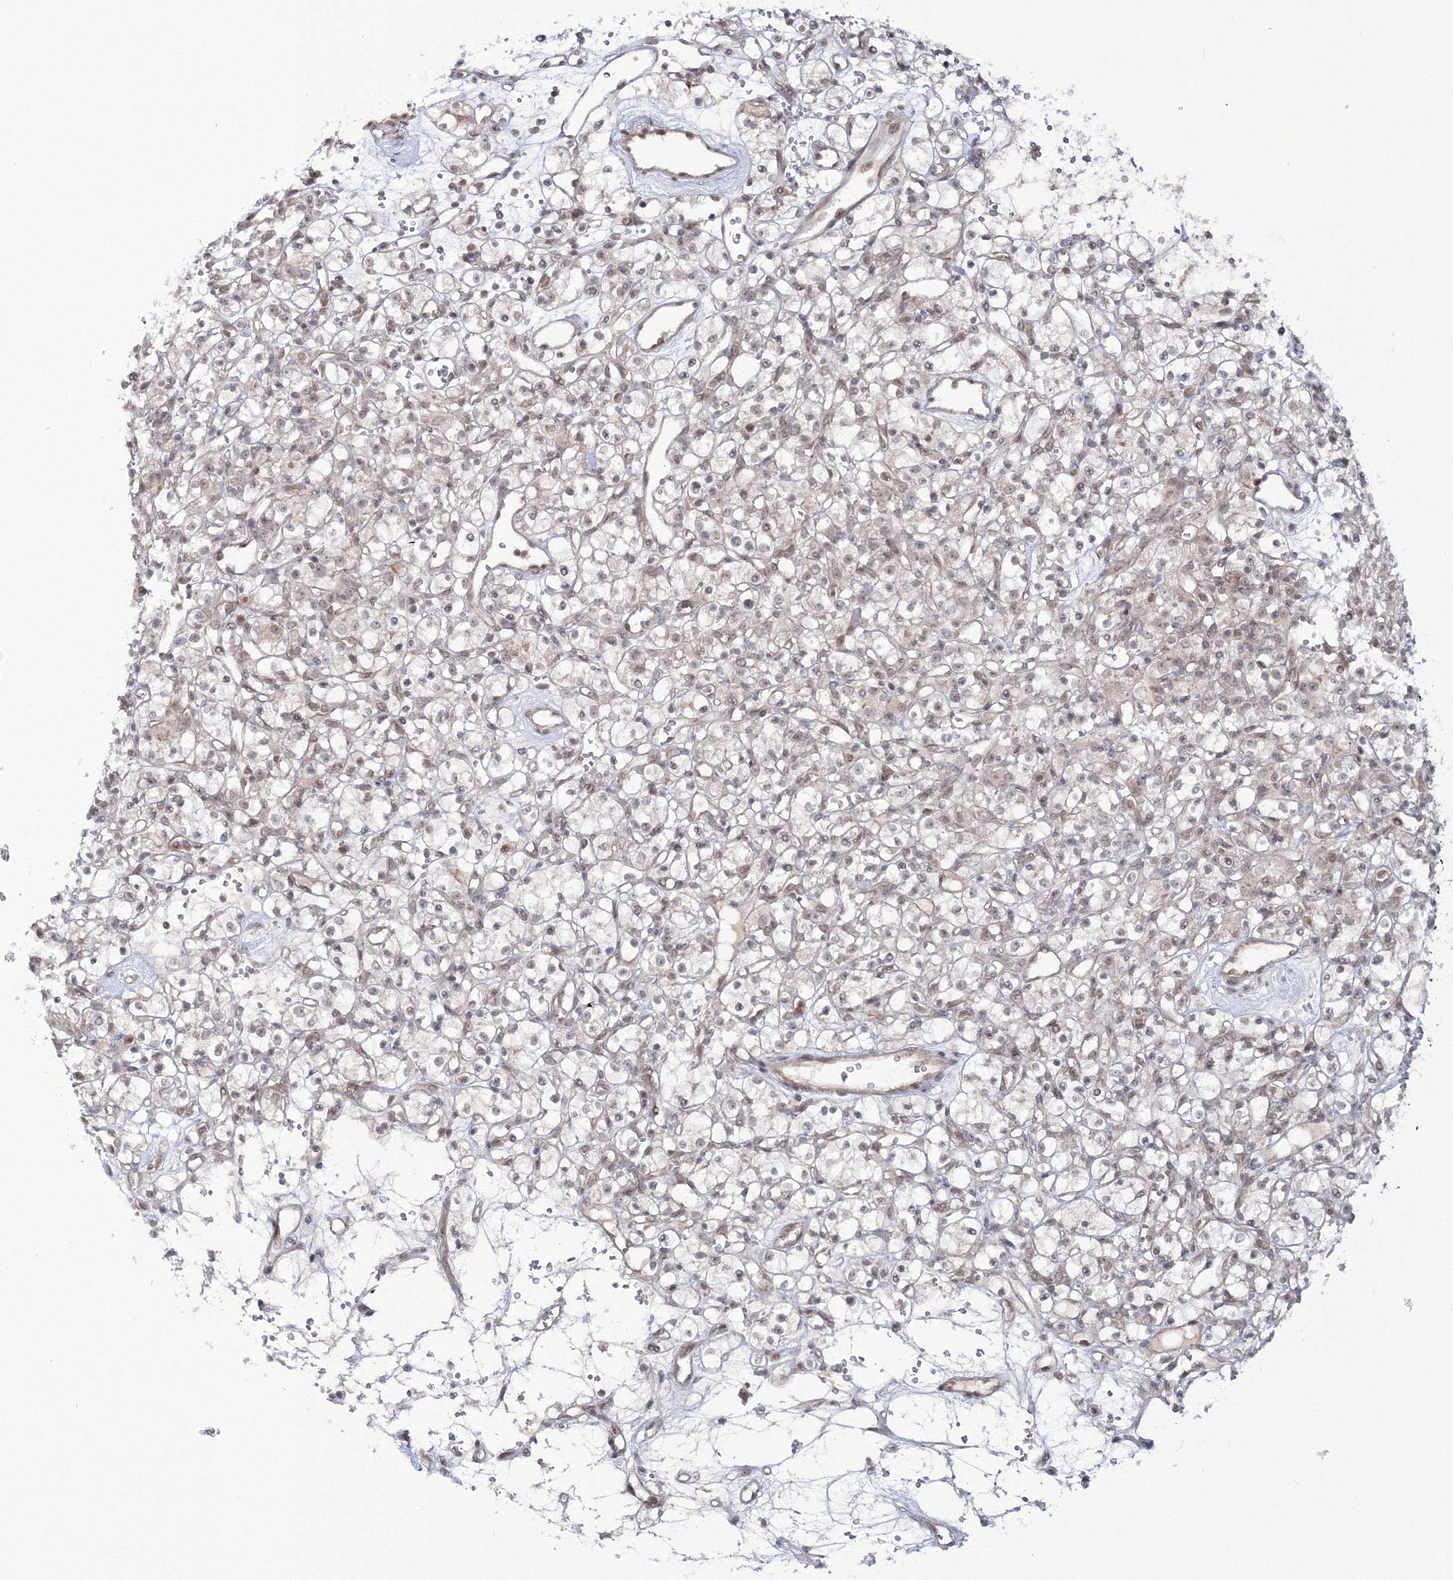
{"staining": {"intensity": "weak", "quantity": "25%-75%", "location": "nuclear"}, "tissue": "renal cancer", "cell_type": "Tumor cells", "image_type": "cancer", "snomed": [{"axis": "morphology", "description": "Adenocarcinoma, NOS"}, {"axis": "topography", "description": "Kidney"}], "caption": "Renal adenocarcinoma was stained to show a protein in brown. There is low levels of weak nuclear staining in approximately 25%-75% of tumor cells.", "gene": "ZFAND6", "patient": {"sex": "female", "age": 59}}